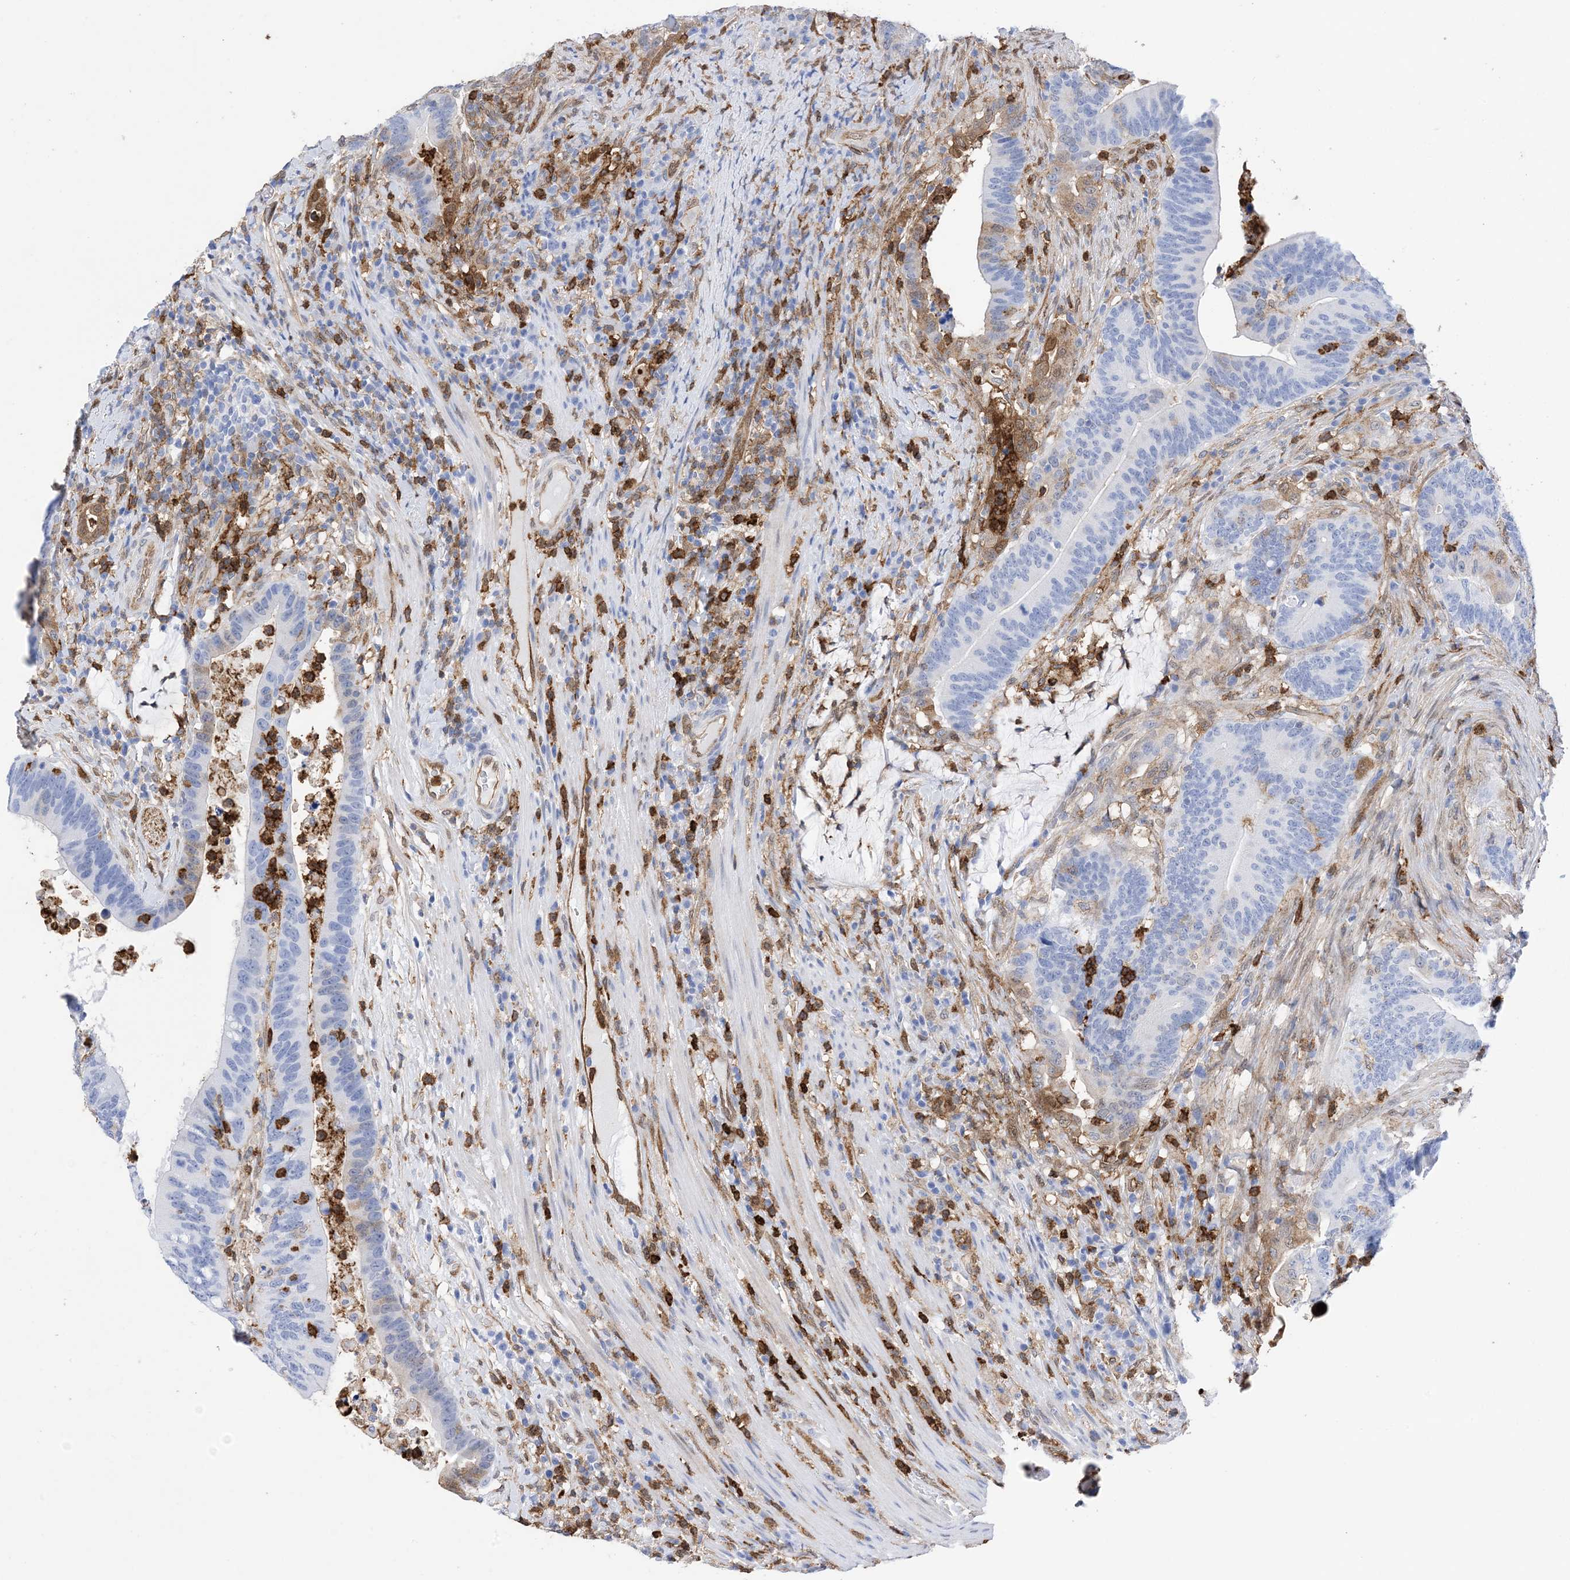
{"staining": {"intensity": "negative", "quantity": "none", "location": "none"}, "tissue": "colorectal cancer", "cell_type": "Tumor cells", "image_type": "cancer", "snomed": [{"axis": "morphology", "description": "Adenocarcinoma, NOS"}, {"axis": "topography", "description": "Colon"}], "caption": "Protein analysis of colorectal cancer exhibits no significant expression in tumor cells.", "gene": "ANXA1", "patient": {"sex": "female", "age": 66}}